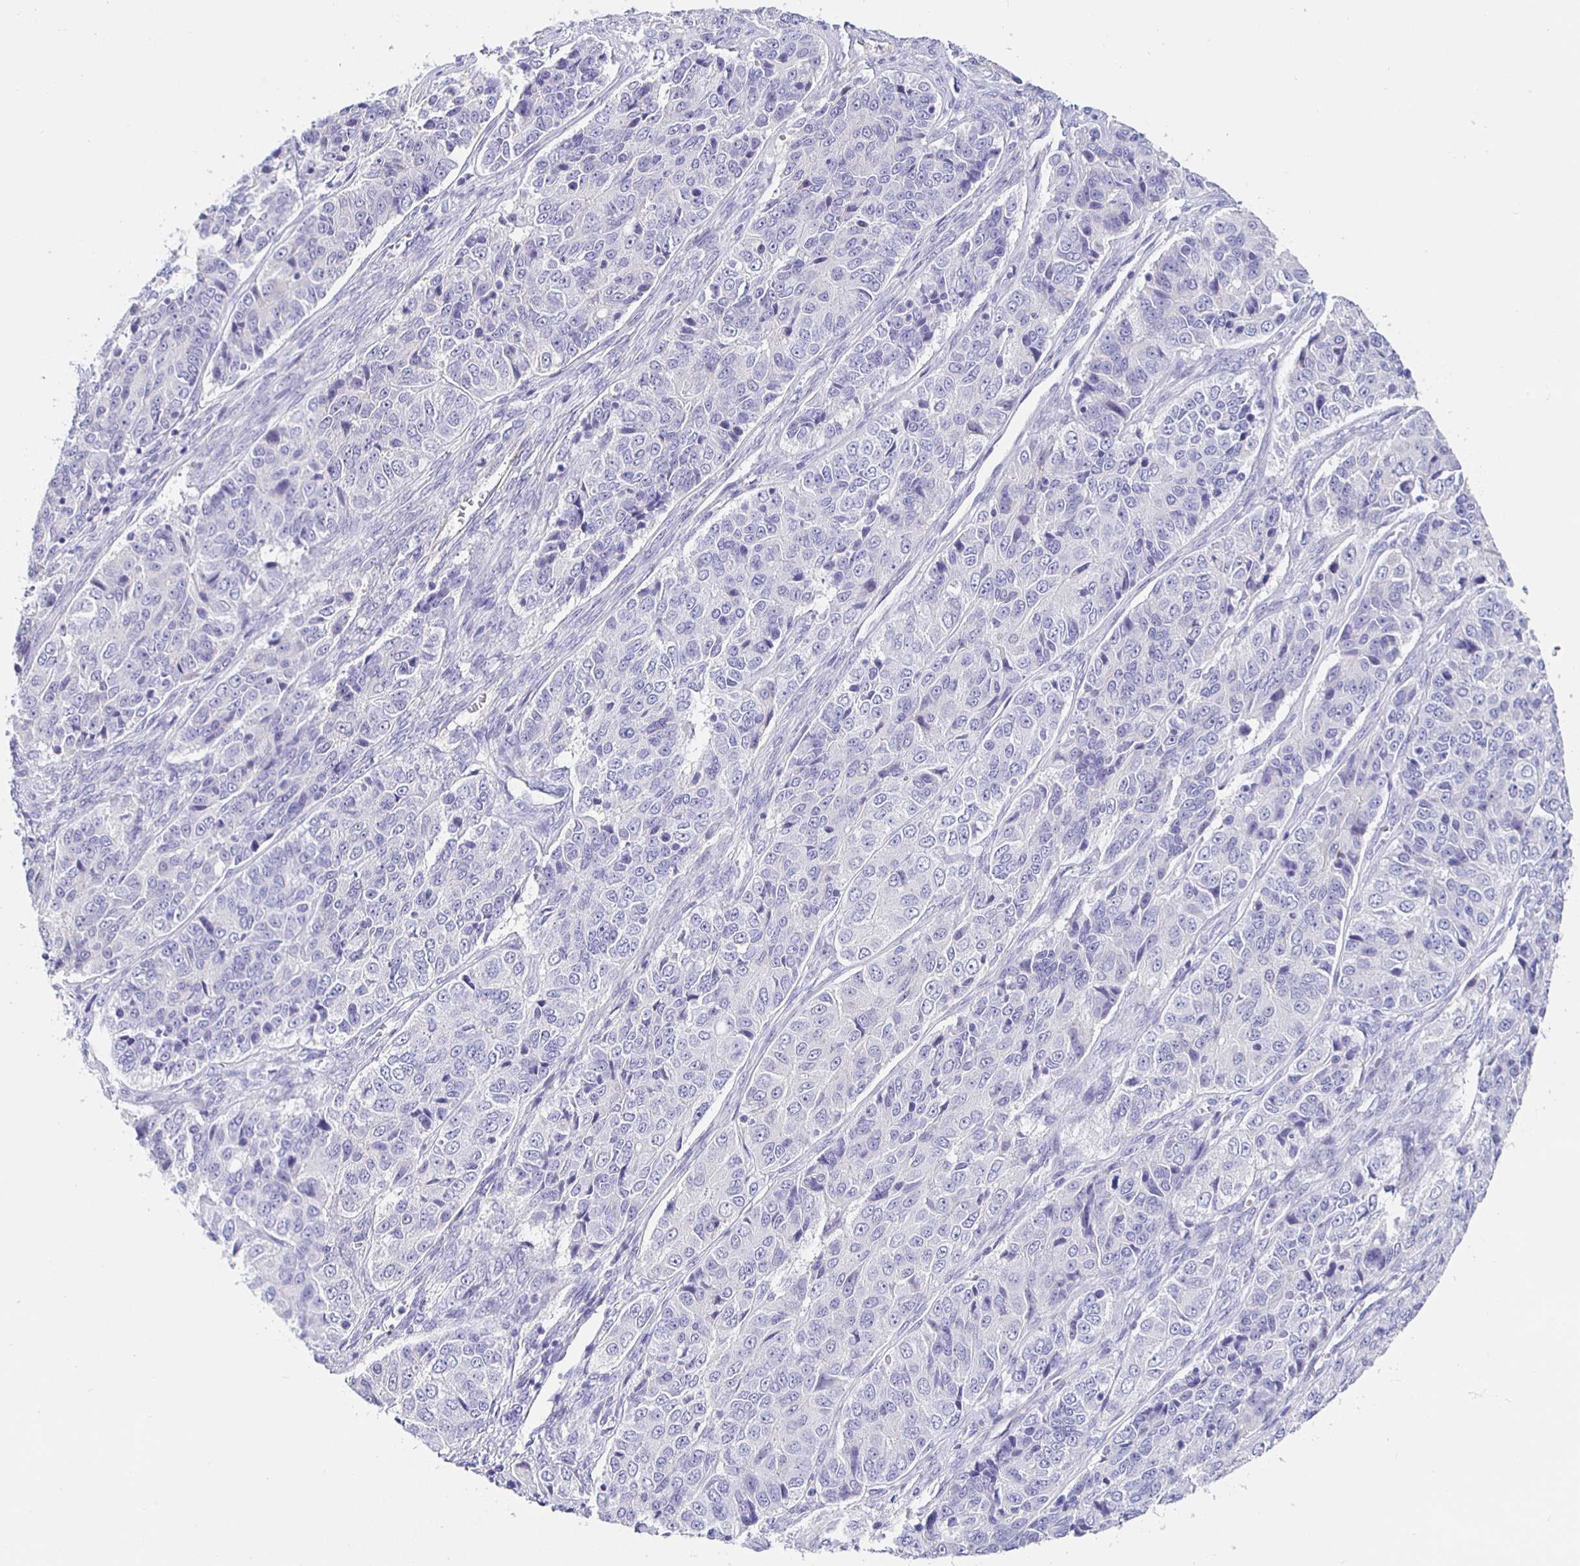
{"staining": {"intensity": "negative", "quantity": "none", "location": "none"}, "tissue": "ovarian cancer", "cell_type": "Tumor cells", "image_type": "cancer", "snomed": [{"axis": "morphology", "description": "Carcinoma, endometroid"}, {"axis": "topography", "description": "Ovary"}], "caption": "DAB immunohistochemical staining of human ovarian cancer (endometroid carcinoma) demonstrates no significant positivity in tumor cells.", "gene": "HSPA4L", "patient": {"sex": "female", "age": 51}}